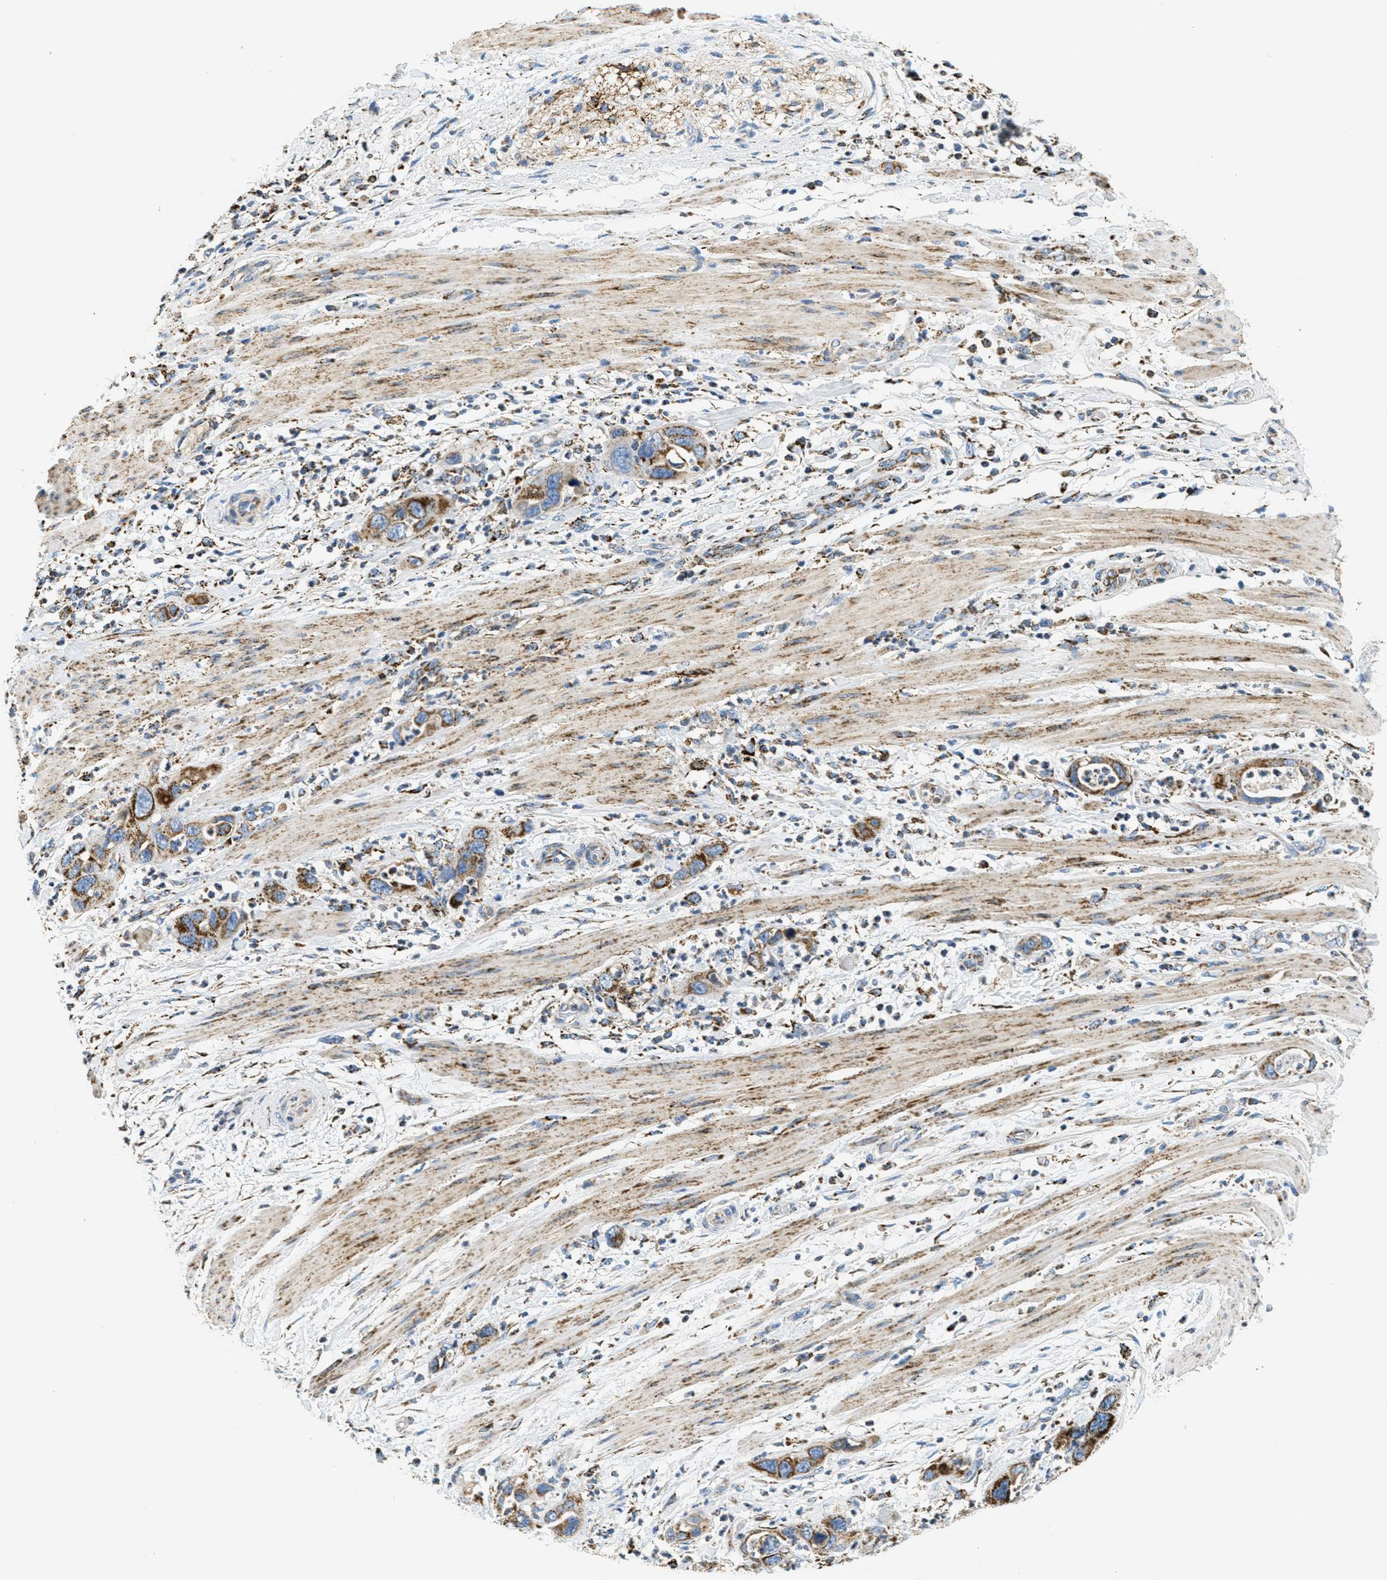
{"staining": {"intensity": "moderate", "quantity": ">75%", "location": "cytoplasmic/membranous"}, "tissue": "pancreatic cancer", "cell_type": "Tumor cells", "image_type": "cancer", "snomed": [{"axis": "morphology", "description": "Adenocarcinoma, NOS"}, {"axis": "topography", "description": "Pancreas"}], "caption": "Immunohistochemistry (IHC) histopathology image of neoplastic tissue: pancreatic cancer (adenocarcinoma) stained using immunohistochemistry (IHC) shows medium levels of moderate protein expression localized specifically in the cytoplasmic/membranous of tumor cells, appearing as a cytoplasmic/membranous brown color.", "gene": "HLCS", "patient": {"sex": "female", "age": 71}}